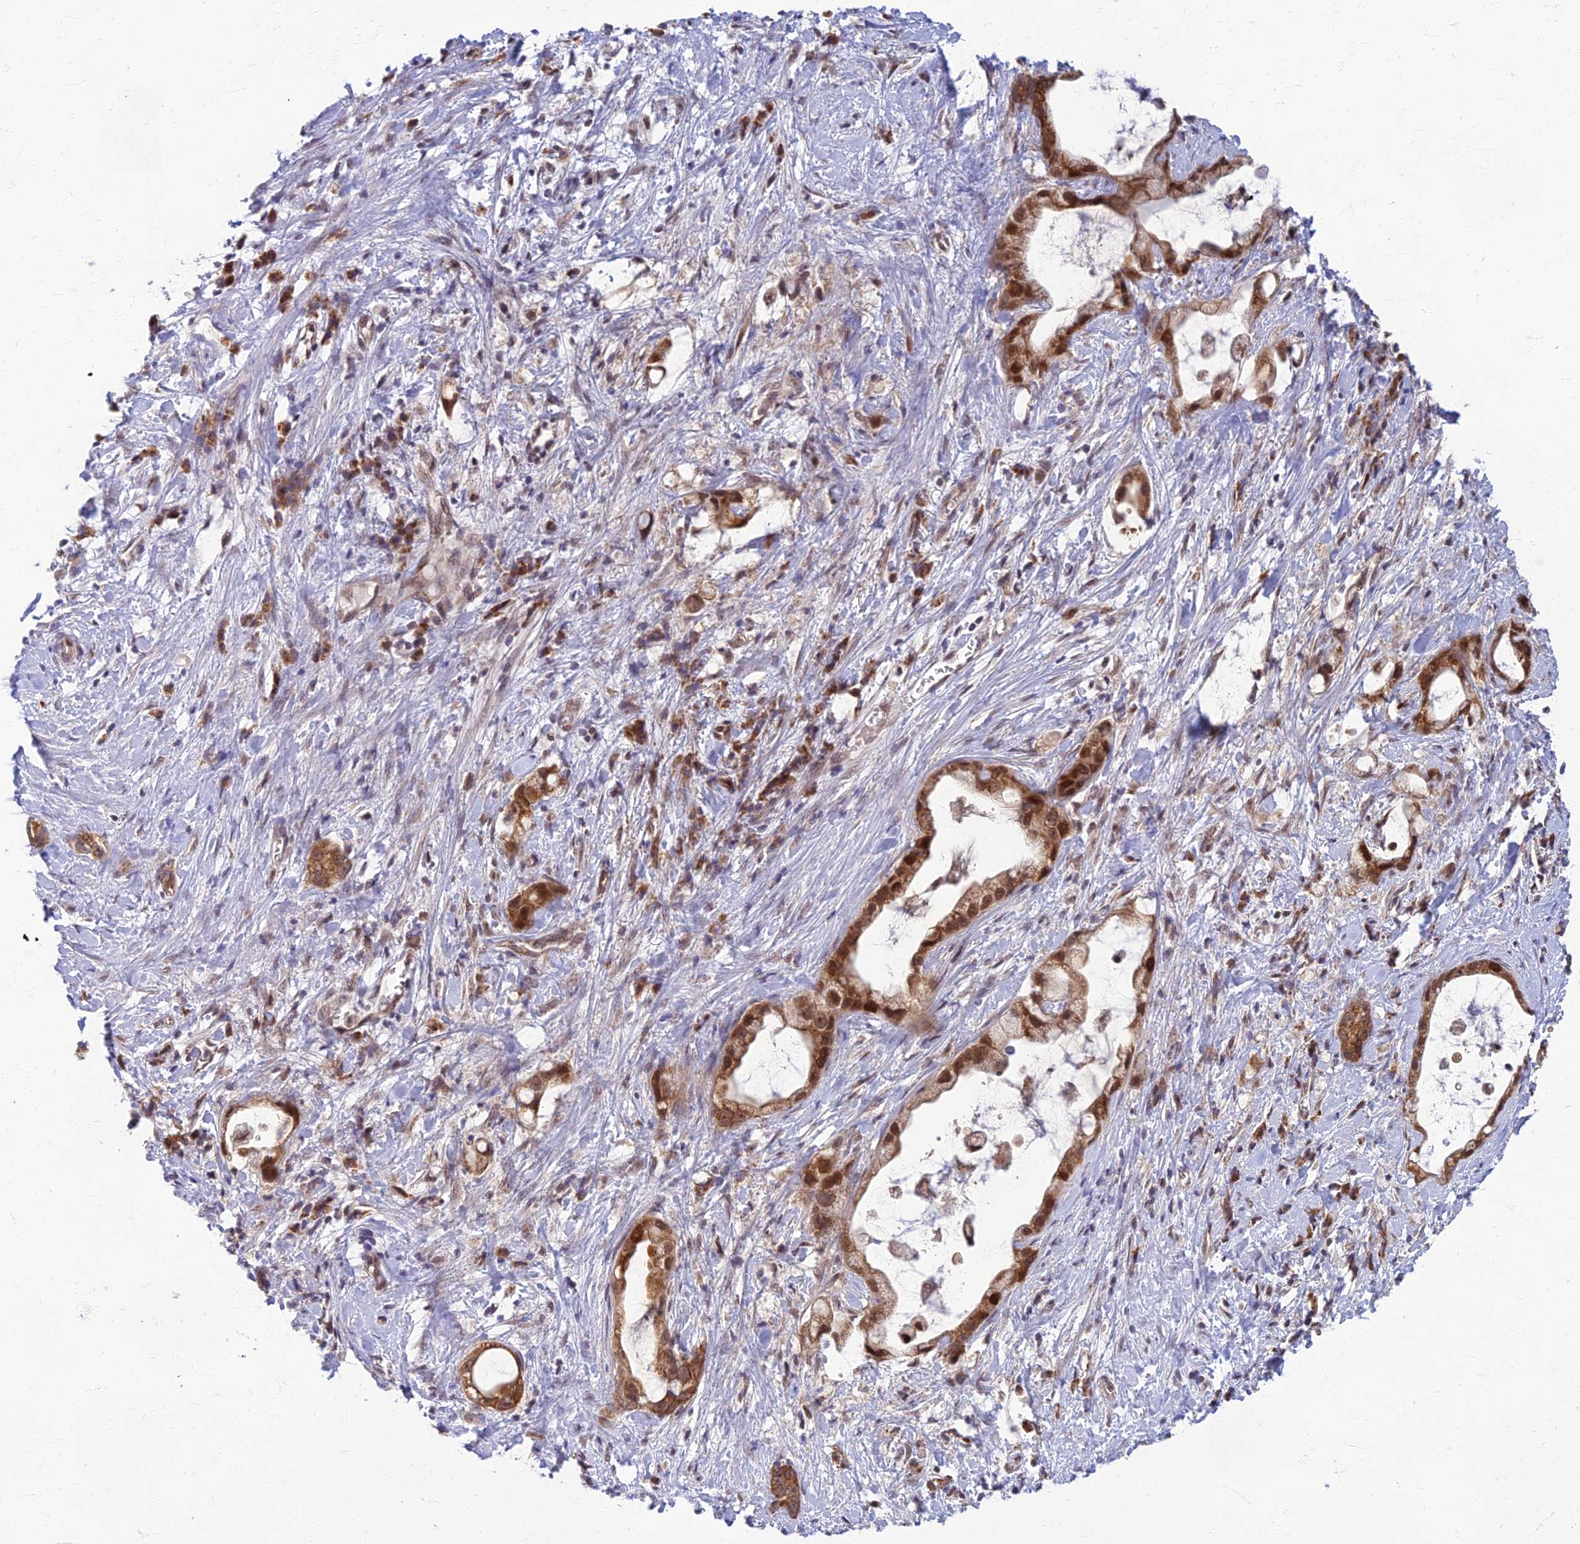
{"staining": {"intensity": "moderate", "quantity": ">75%", "location": "cytoplasmic/membranous,nuclear"}, "tissue": "stomach cancer", "cell_type": "Tumor cells", "image_type": "cancer", "snomed": [{"axis": "morphology", "description": "Adenocarcinoma, NOS"}, {"axis": "topography", "description": "Stomach"}], "caption": "Adenocarcinoma (stomach) was stained to show a protein in brown. There is medium levels of moderate cytoplasmic/membranous and nuclear staining in about >75% of tumor cells.", "gene": "EARS2", "patient": {"sex": "male", "age": 55}}